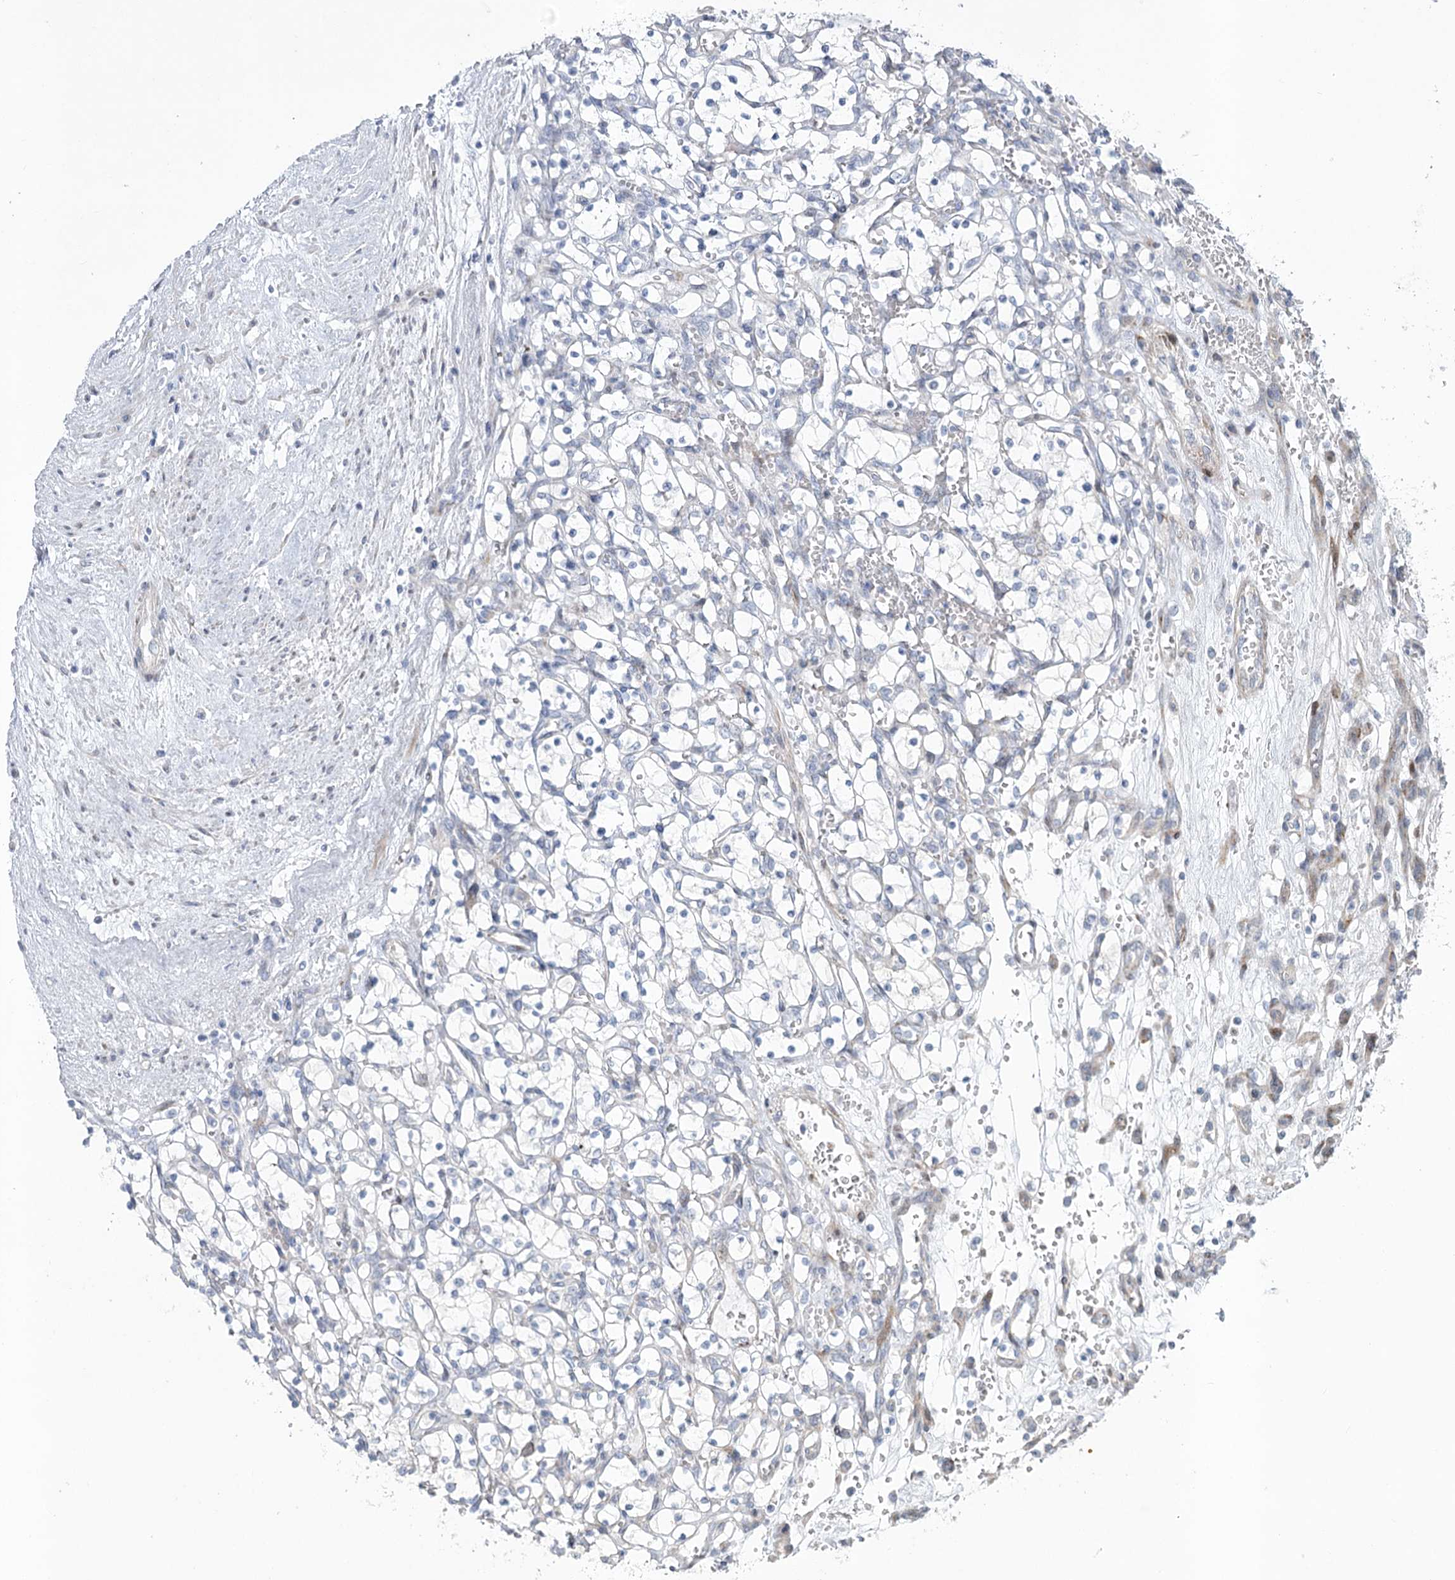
{"staining": {"intensity": "negative", "quantity": "none", "location": "none"}, "tissue": "renal cancer", "cell_type": "Tumor cells", "image_type": "cancer", "snomed": [{"axis": "morphology", "description": "Adenocarcinoma, NOS"}, {"axis": "topography", "description": "Kidney"}], "caption": "The image reveals no significant expression in tumor cells of renal adenocarcinoma.", "gene": "ABITRAM", "patient": {"sex": "female", "age": 69}}